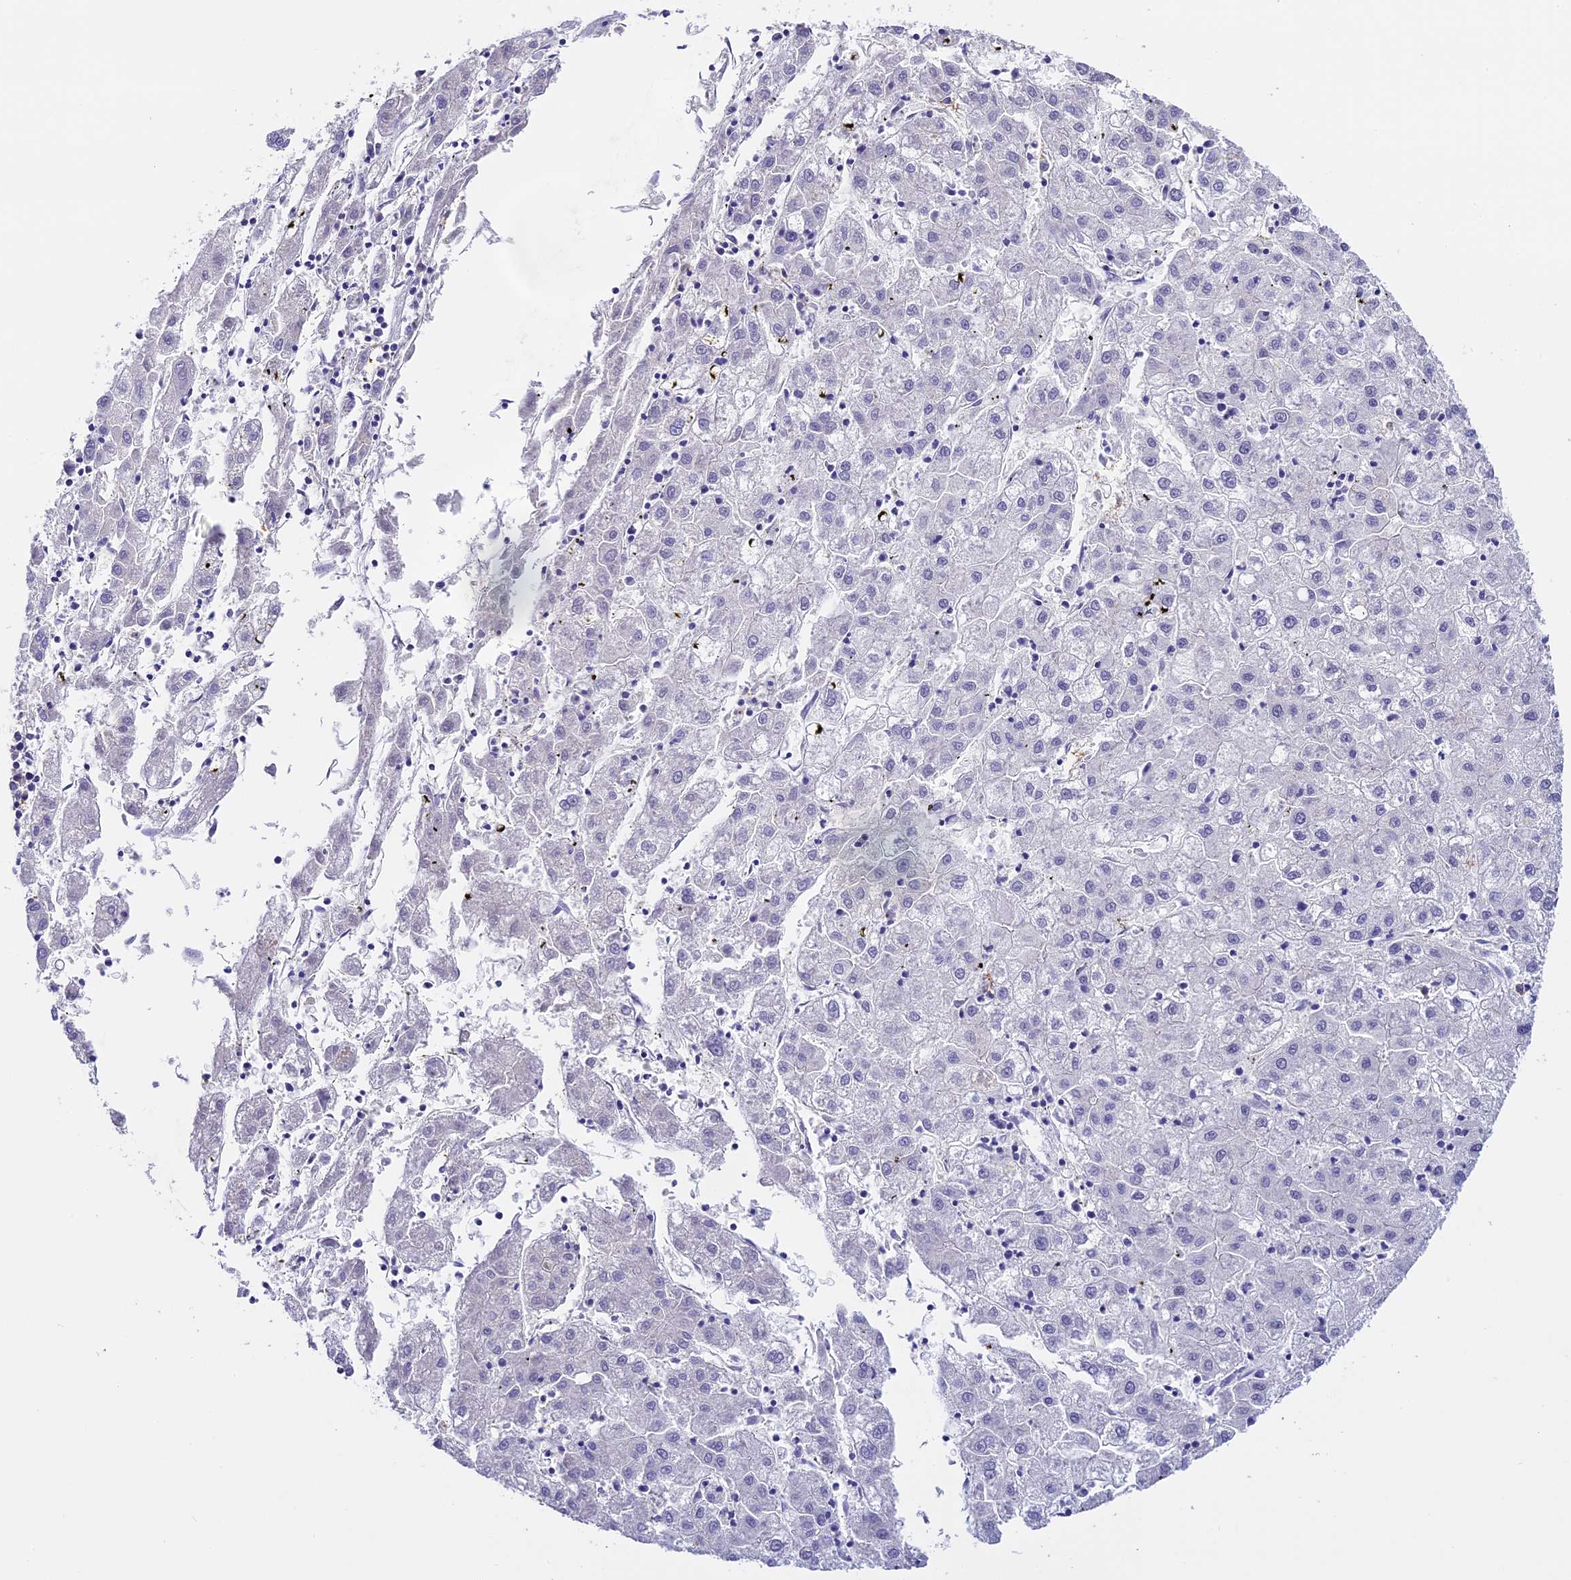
{"staining": {"intensity": "negative", "quantity": "none", "location": "none"}, "tissue": "liver cancer", "cell_type": "Tumor cells", "image_type": "cancer", "snomed": [{"axis": "morphology", "description": "Carcinoma, Hepatocellular, NOS"}, {"axis": "topography", "description": "Liver"}], "caption": "Protein analysis of liver hepatocellular carcinoma shows no significant positivity in tumor cells. (Stains: DAB (3,3'-diaminobenzidine) immunohistochemistry (IHC) with hematoxylin counter stain, Microscopy: brightfield microscopy at high magnification).", "gene": "NOD2", "patient": {"sex": "male", "age": 72}}